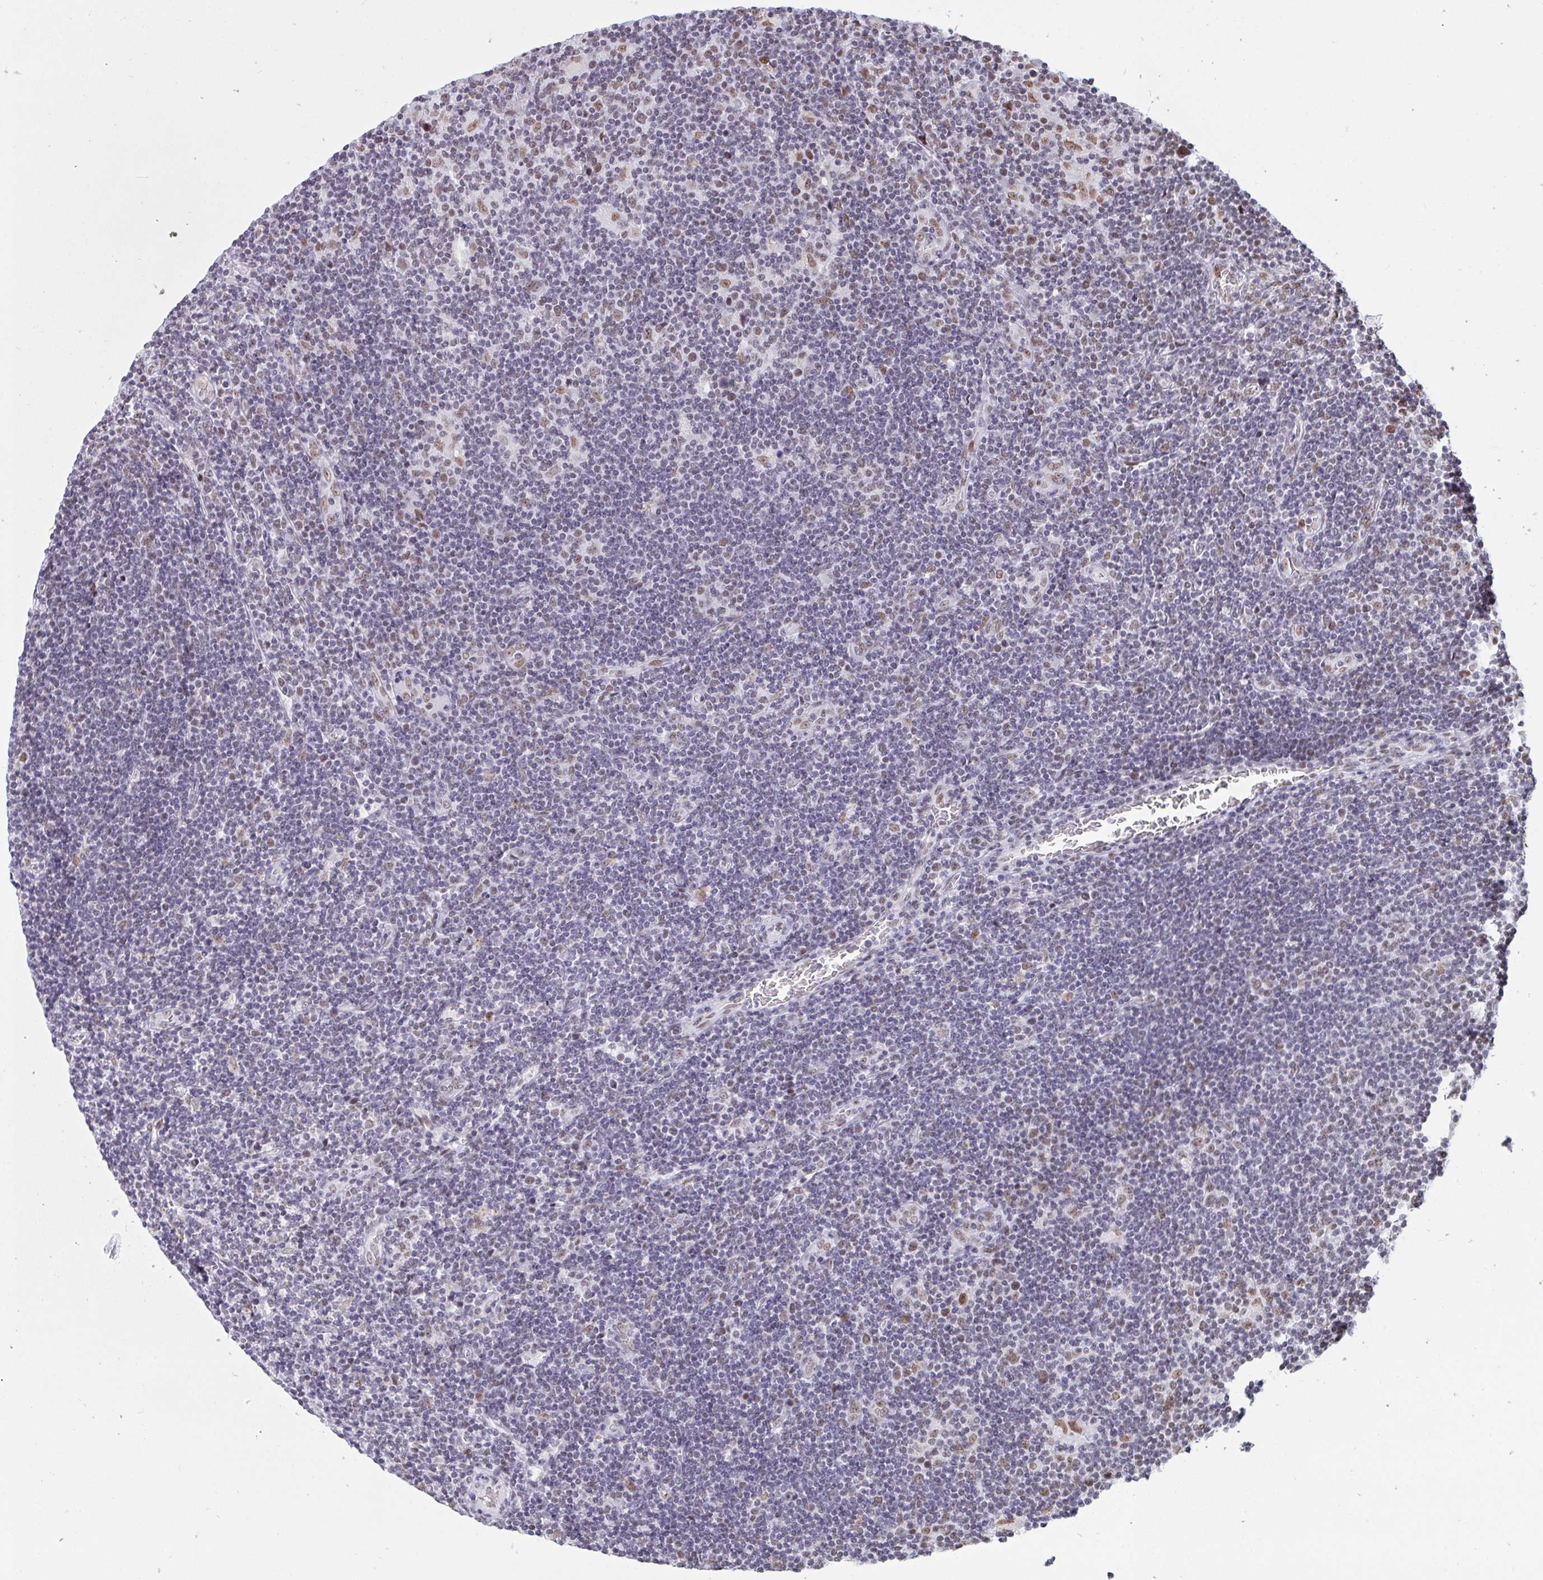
{"staining": {"intensity": "moderate", "quantity": ">75%", "location": "nuclear"}, "tissue": "lymphoma", "cell_type": "Tumor cells", "image_type": "cancer", "snomed": [{"axis": "morphology", "description": "Hodgkin's disease, NOS"}, {"axis": "topography", "description": "Lymph node"}], "caption": "High-power microscopy captured an immunohistochemistry (IHC) histopathology image of lymphoma, revealing moderate nuclear positivity in about >75% of tumor cells.", "gene": "CBFA2T2", "patient": {"sex": "male", "age": 40}}